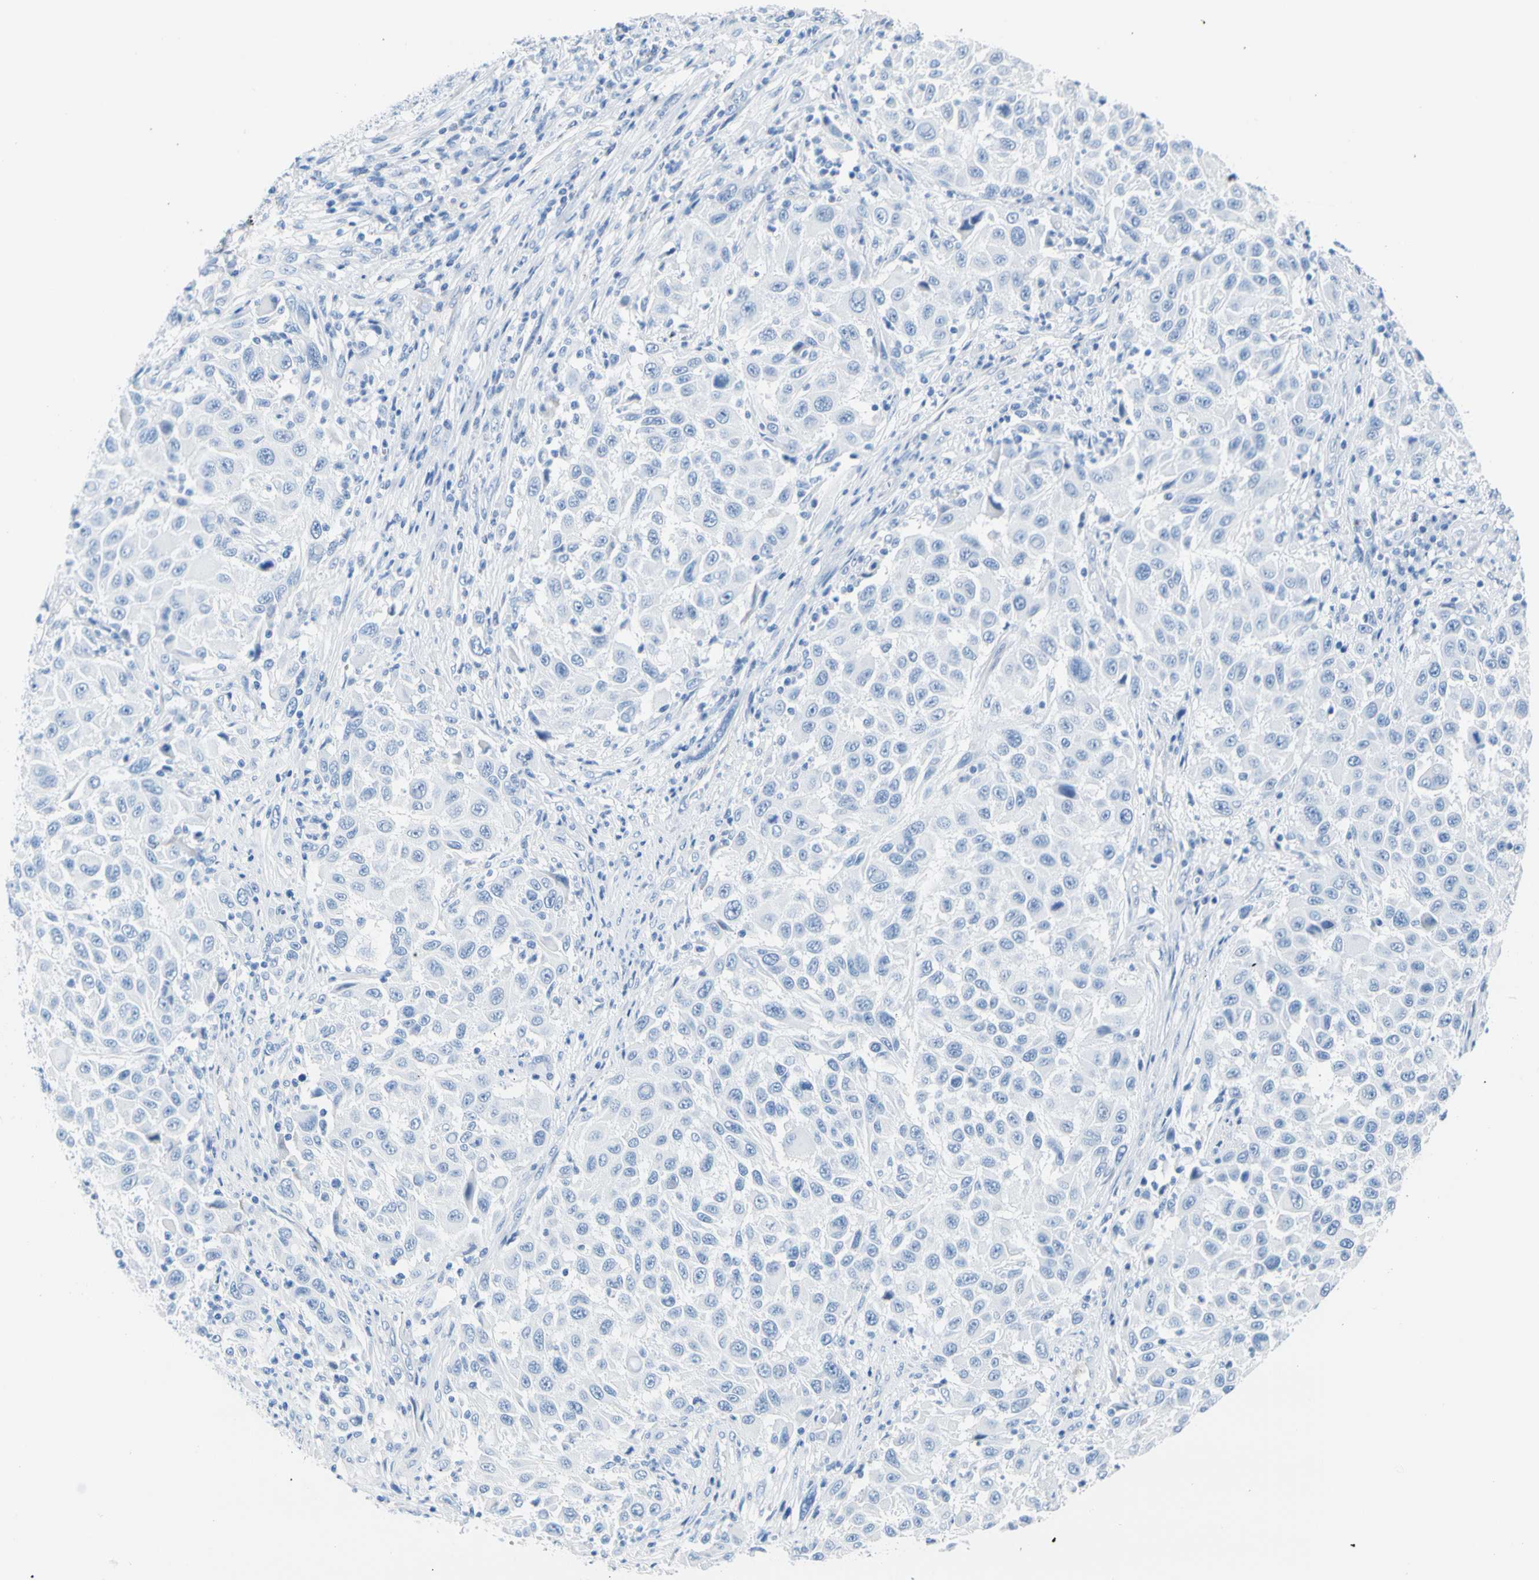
{"staining": {"intensity": "negative", "quantity": "none", "location": "none"}, "tissue": "melanoma", "cell_type": "Tumor cells", "image_type": "cancer", "snomed": [{"axis": "morphology", "description": "Malignant melanoma, Metastatic site"}, {"axis": "topography", "description": "Lymph node"}], "caption": "Human melanoma stained for a protein using immunohistochemistry demonstrates no positivity in tumor cells.", "gene": "CEL", "patient": {"sex": "male", "age": 61}}